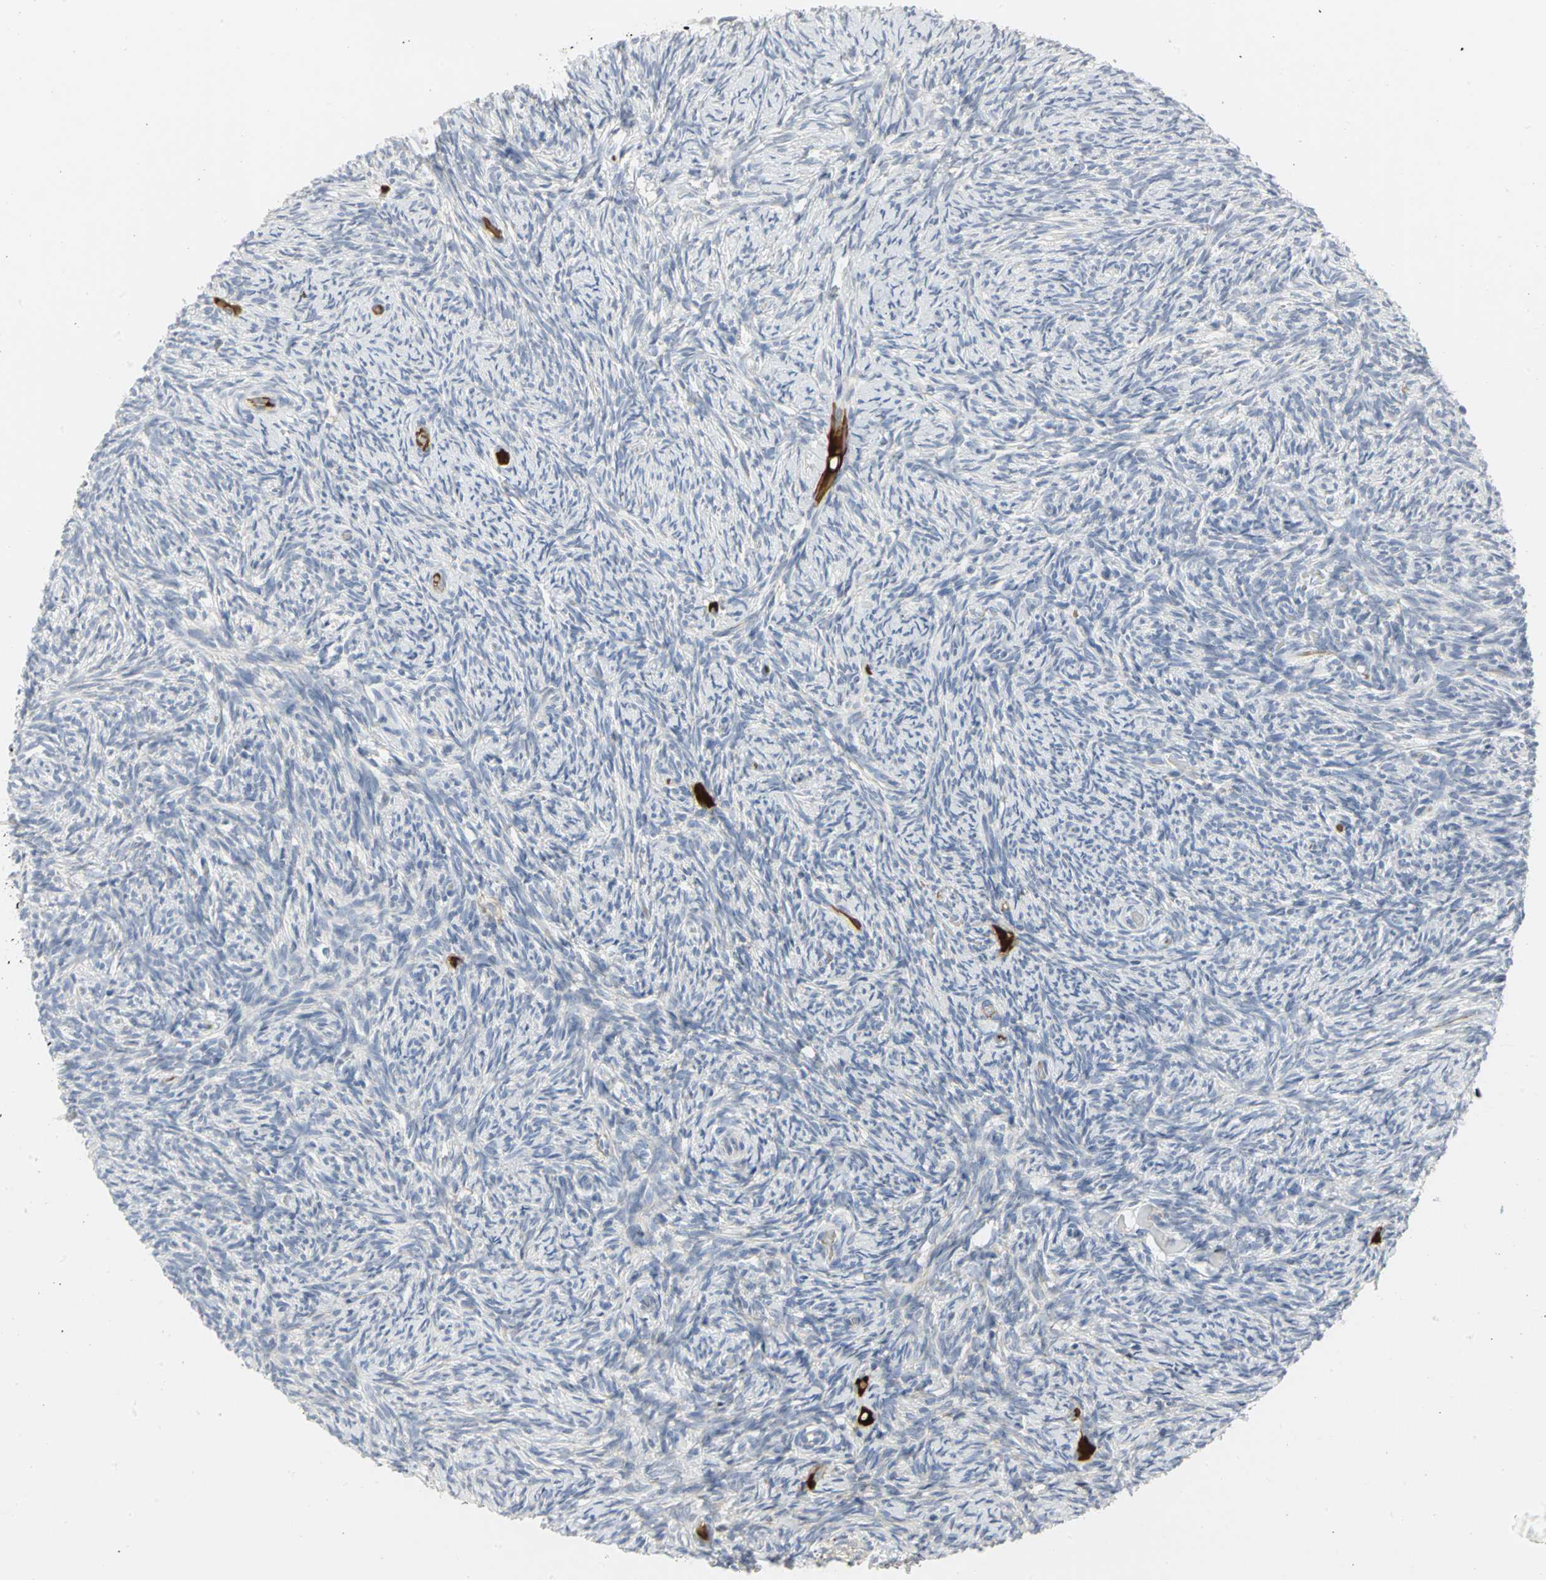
{"staining": {"intensity": "negative", "quantity": "none", "location": "none"}, "tissue": "ovary", "cell_type": "Ovarian stroma cells", "image_type": "normal", "snomed": [{"axis": "morphology", "description": "Normal tissue, NOS"}, {"axis": "topography", "description": "Ovary"}], "caption": "Ovary stained for a protein using immunohistochemistry exhibits no staining ovarian stroma cells.", "gene": "ZIC1", "patient": {"sex": "female", "age": 60}}